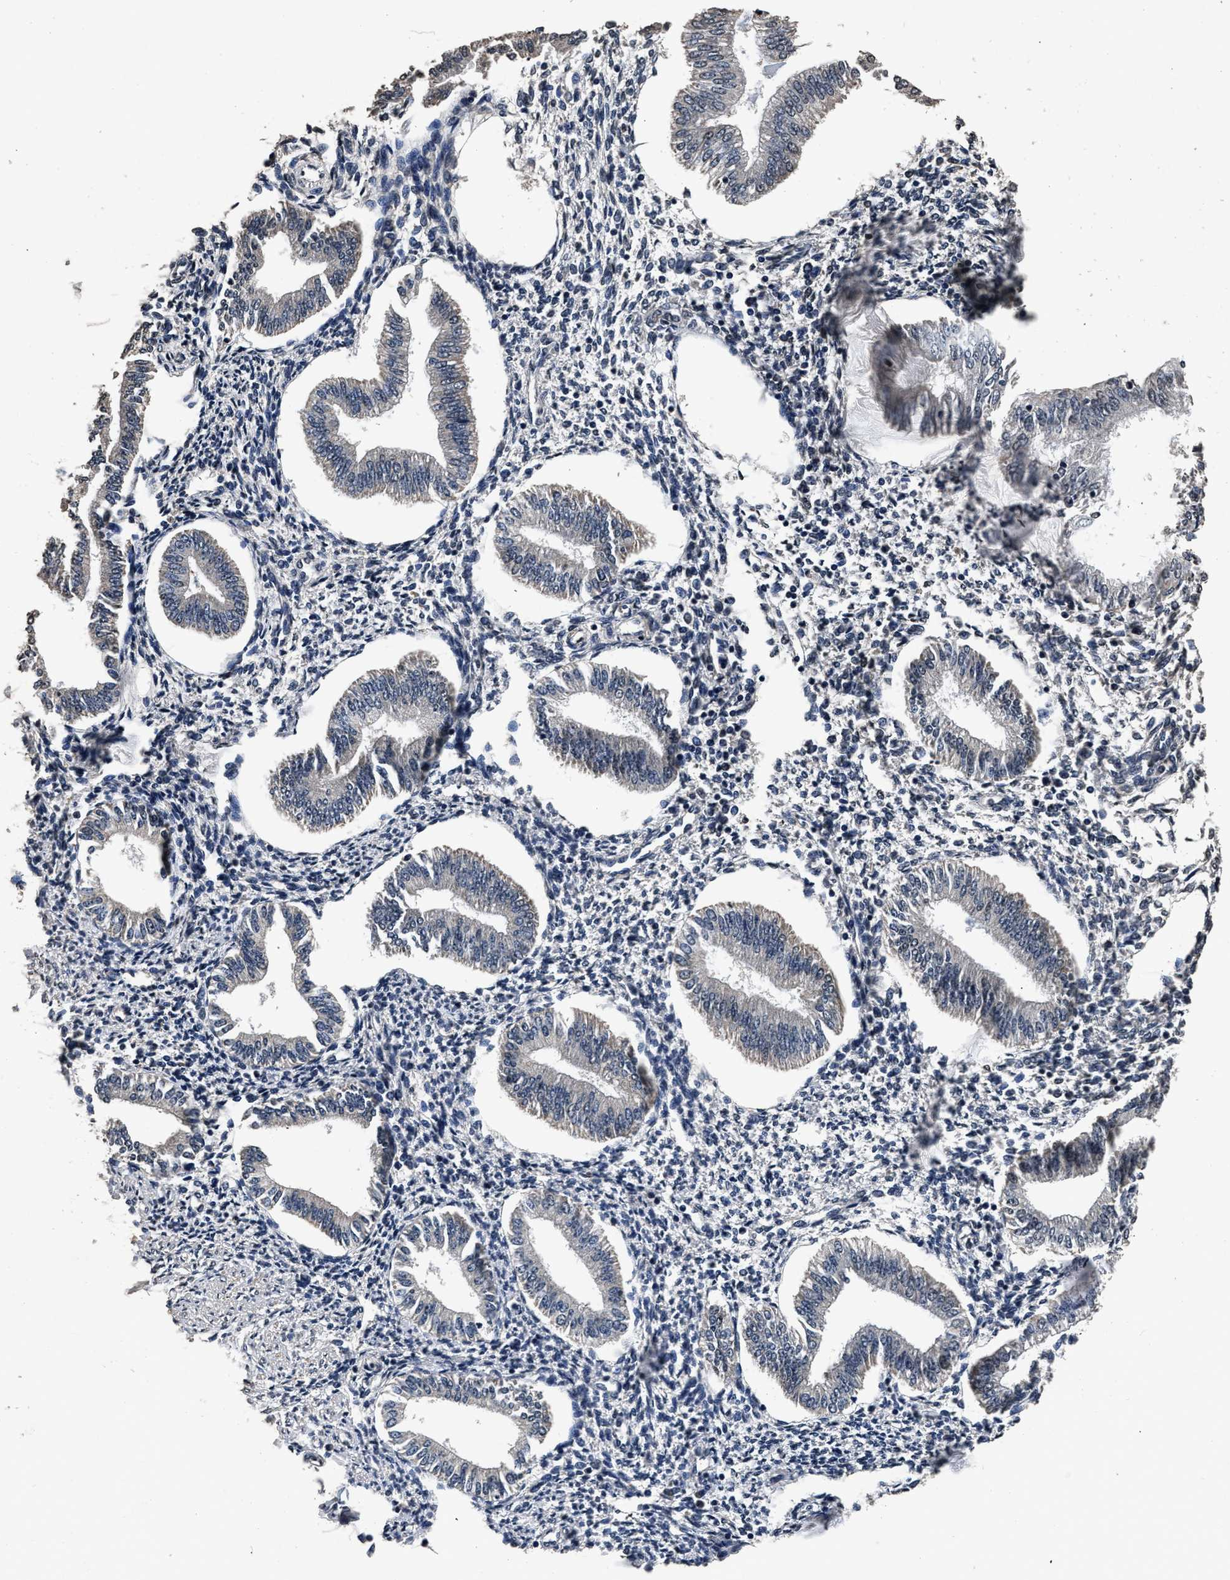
{"staining": {"intensity": "strong", "quantity": "<25%", "location": "nuclear"}, "tissue": "endometrium", "cell_type": "Cells in endometrial stroma", "image_type": "normal", "snomed": [{"axis": "morphology", "description": "Normal tissue, NOS"}, {"axis": "topography", "description": "Endometrium"}], "caption": "The photomicrograph shows a brown stain indicating the presence of a protein in the nuclear of cells in endometrial stroma in endometrium. Immunohistochemistry (ihc) stains the protein in brown and the nuclei are stained blue.", "gene": "CSTF1", "patient": {"sex": "female", "age": 50}}